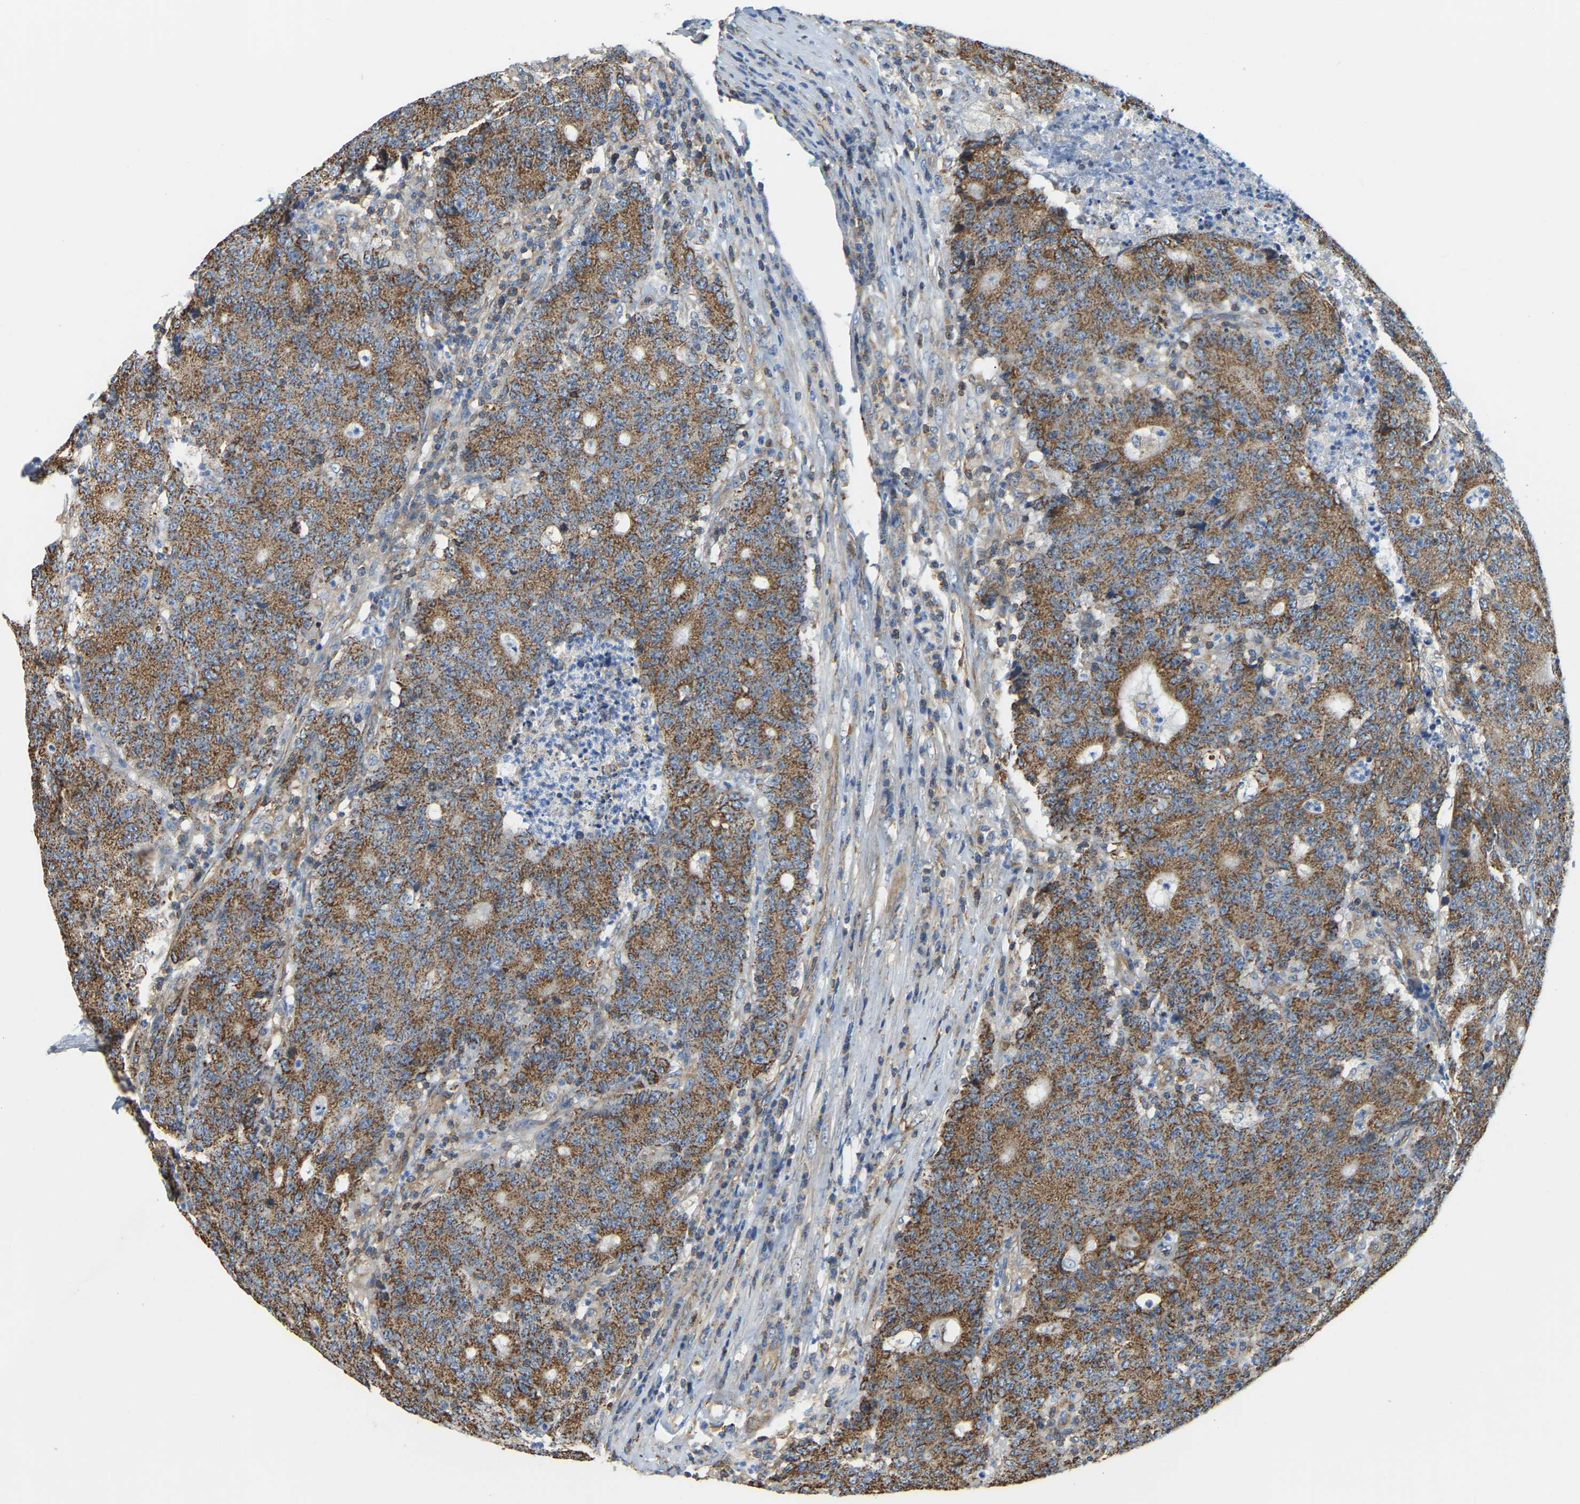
{"staining": {"intensity": "moderate", "quantity": ">75%", "location": "cytoplasmic/membranous"}, "tissue": "colorectal cancer", "cell_type": "Tumor cells", "image_type": "cancer", "snomed": [{"axis": "morphology", "description": "Normal tissue, NOS"}, {"axis": "morphology", "description": "Adenocarcinoma, NOS"}, {"axis": "topography", "description": "Colon"}], "caption": "Human adenocarcinoma (colorectal) stained with a brown dye shows moderate cytoplasmic/membranous positive positivity in about >75% of tumor cells.", "gene": "AHNAK", "patient": {"sex": "female", "age": 75}}